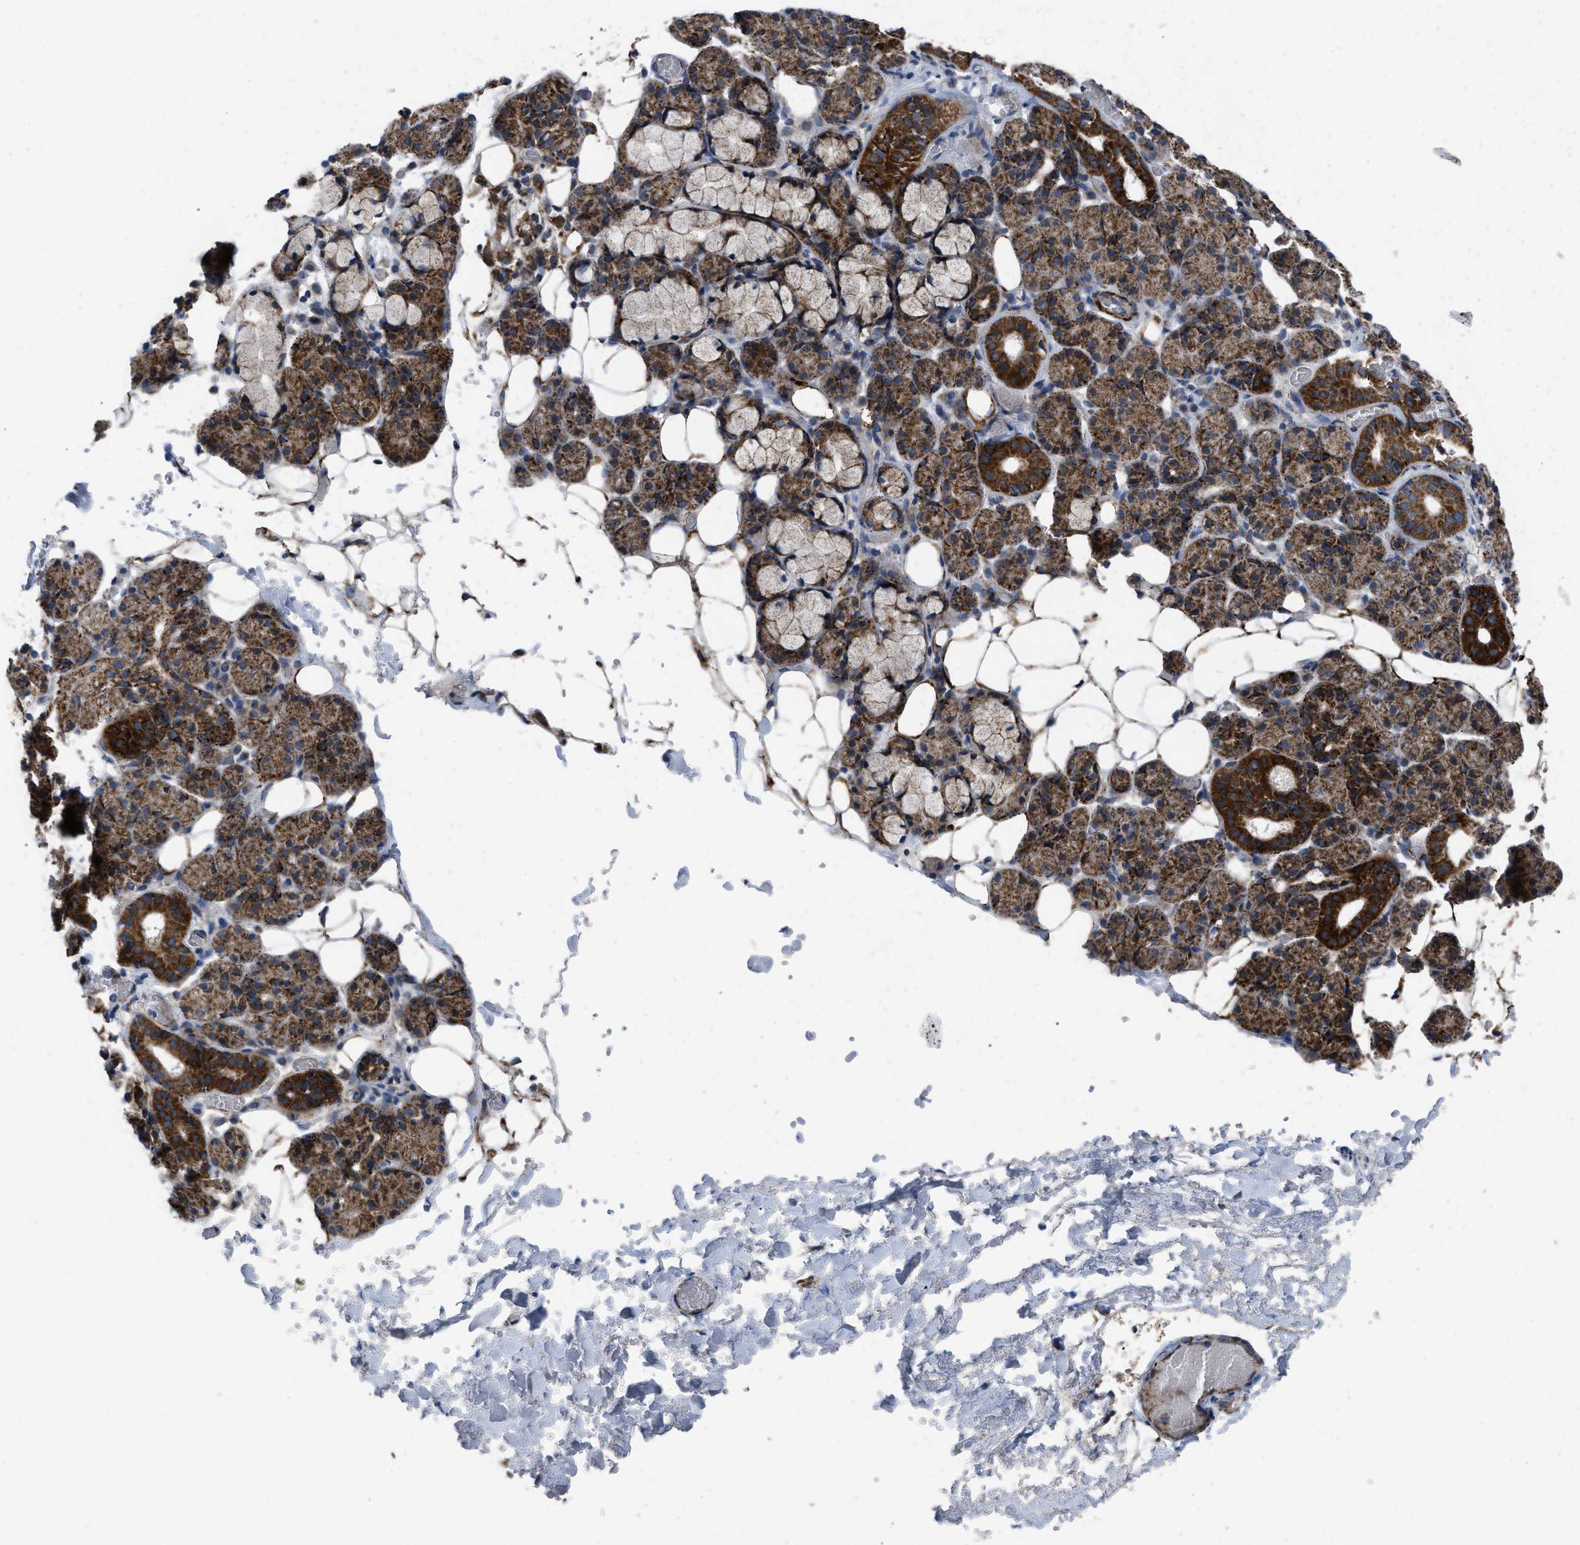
{"staining": {"intensity": "strong", "quantity": ">75%", "location": "cytoplasmic/membranous"}, "tissue": "salivary gland", "cell_type": "Glandular cells", "image_type": "normal", "snomed": [{"axis": "morphology", "description": "Normal tissue, NOS"}, {"axis": "topography", "description": "Salivary gland"}], "caption": "Normal salivary gland was stained to show a protein in brown. There is high levels of strong cytoplasmic/membranous expression in approximately >75% of glandular cells.", "gene": "AKAP1", "patient": {"sex": "male", "age": 63}}